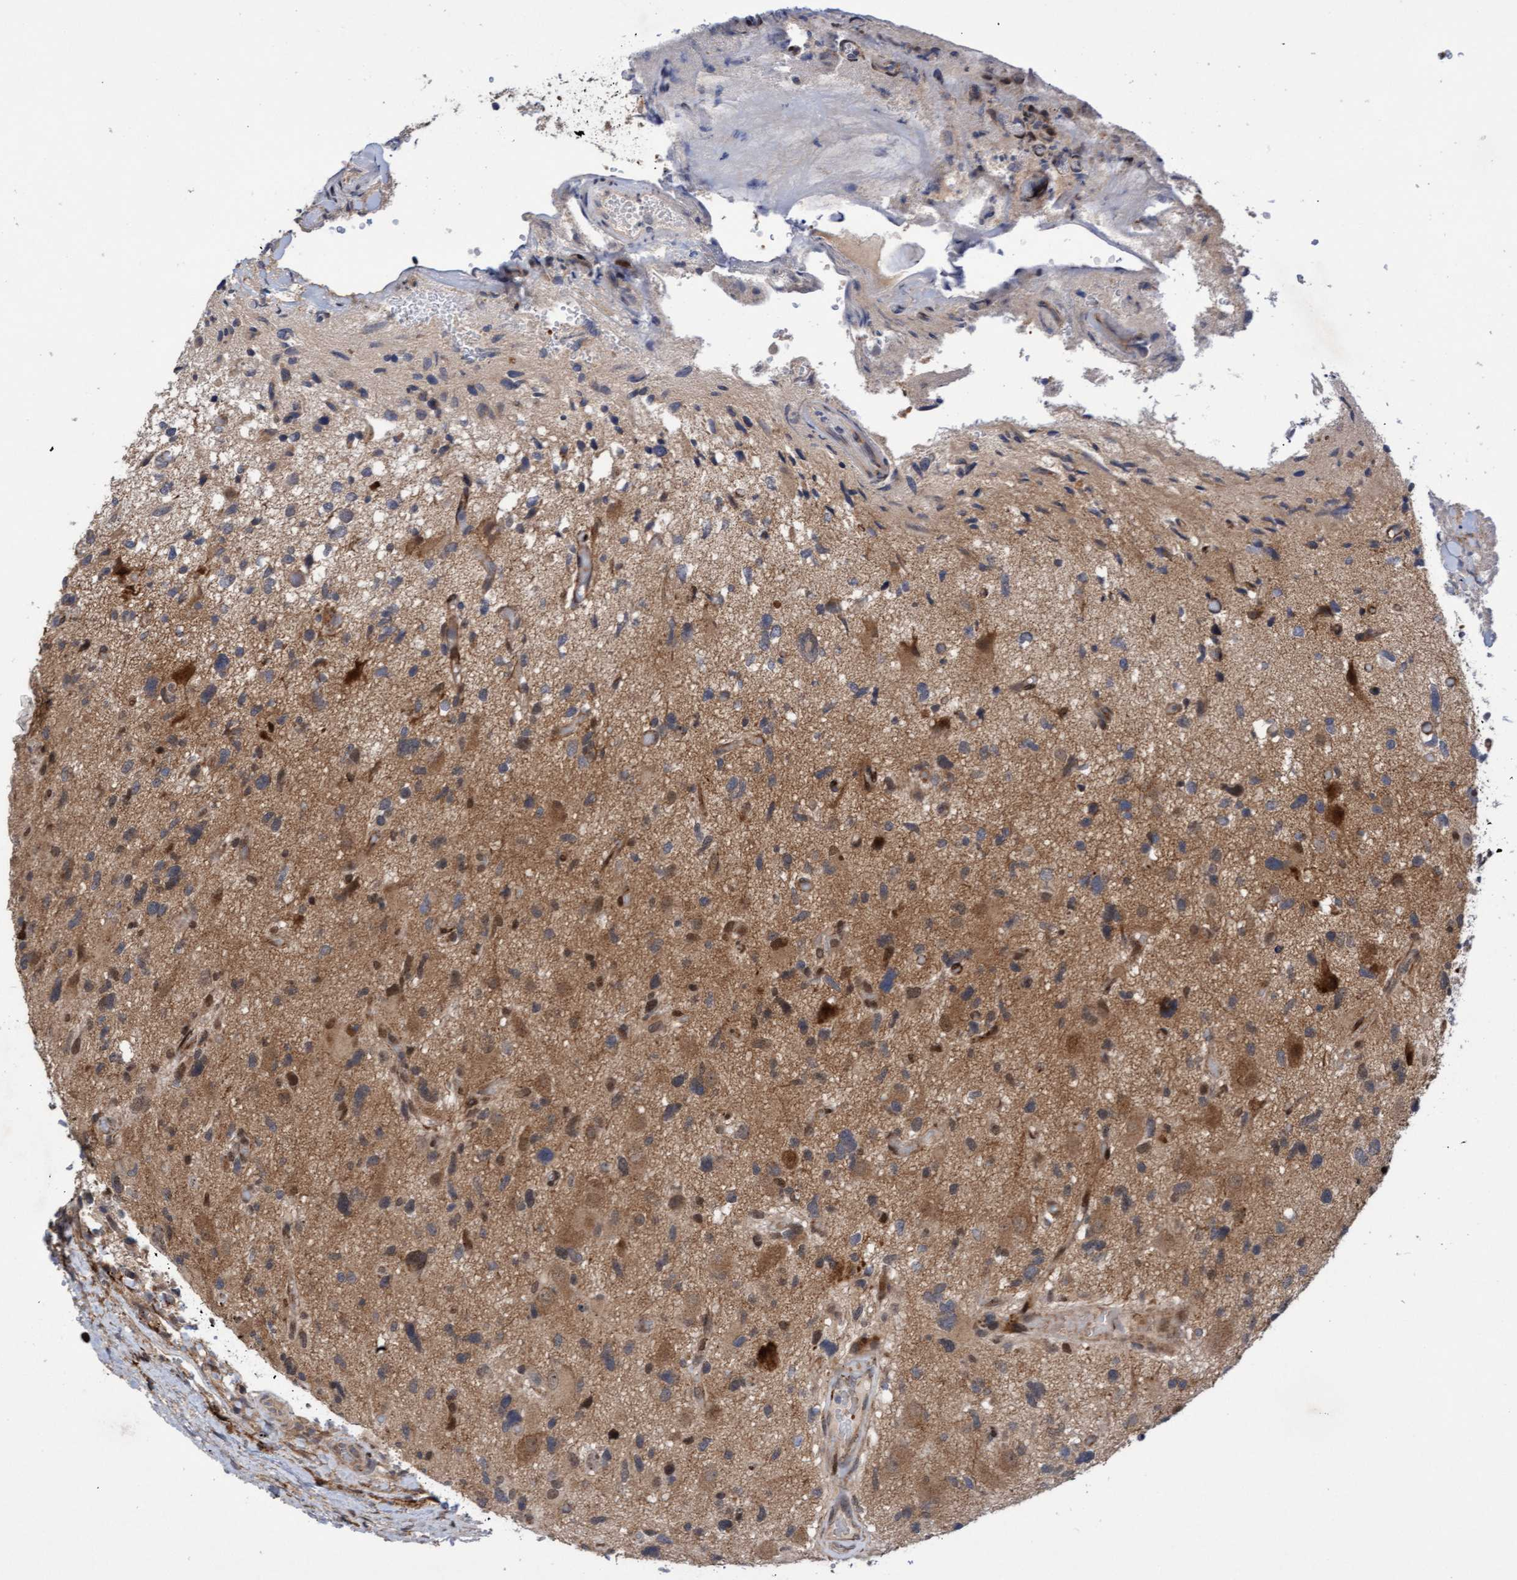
{"staining": {"intensity": "moderate", "quantity": ">75%", "location": "cytoplasmic/membranous"}, "tissue": "glioma", "cell_type": "Tumor cells", "image_type": "cancer", "snomed": [{"axis": "morphology", "description": "Glioma, malignant, High grade"}, {"axis": "topography", "description": "Brain"}], "caption": "IHC staining of high-grade glioma (malignant), which reveals medium levels of moderate cytoplasmic/membranous staining in about >75% of tumor cells indicating moderate cytoplasmic/membranous protein expression. The staining was performed using DAB (brown) for protein detection and nuclei were counterstained in hematoxylin (blue).", "gene": "TANC2", "patient": {"sex": "male", "age": 33}}